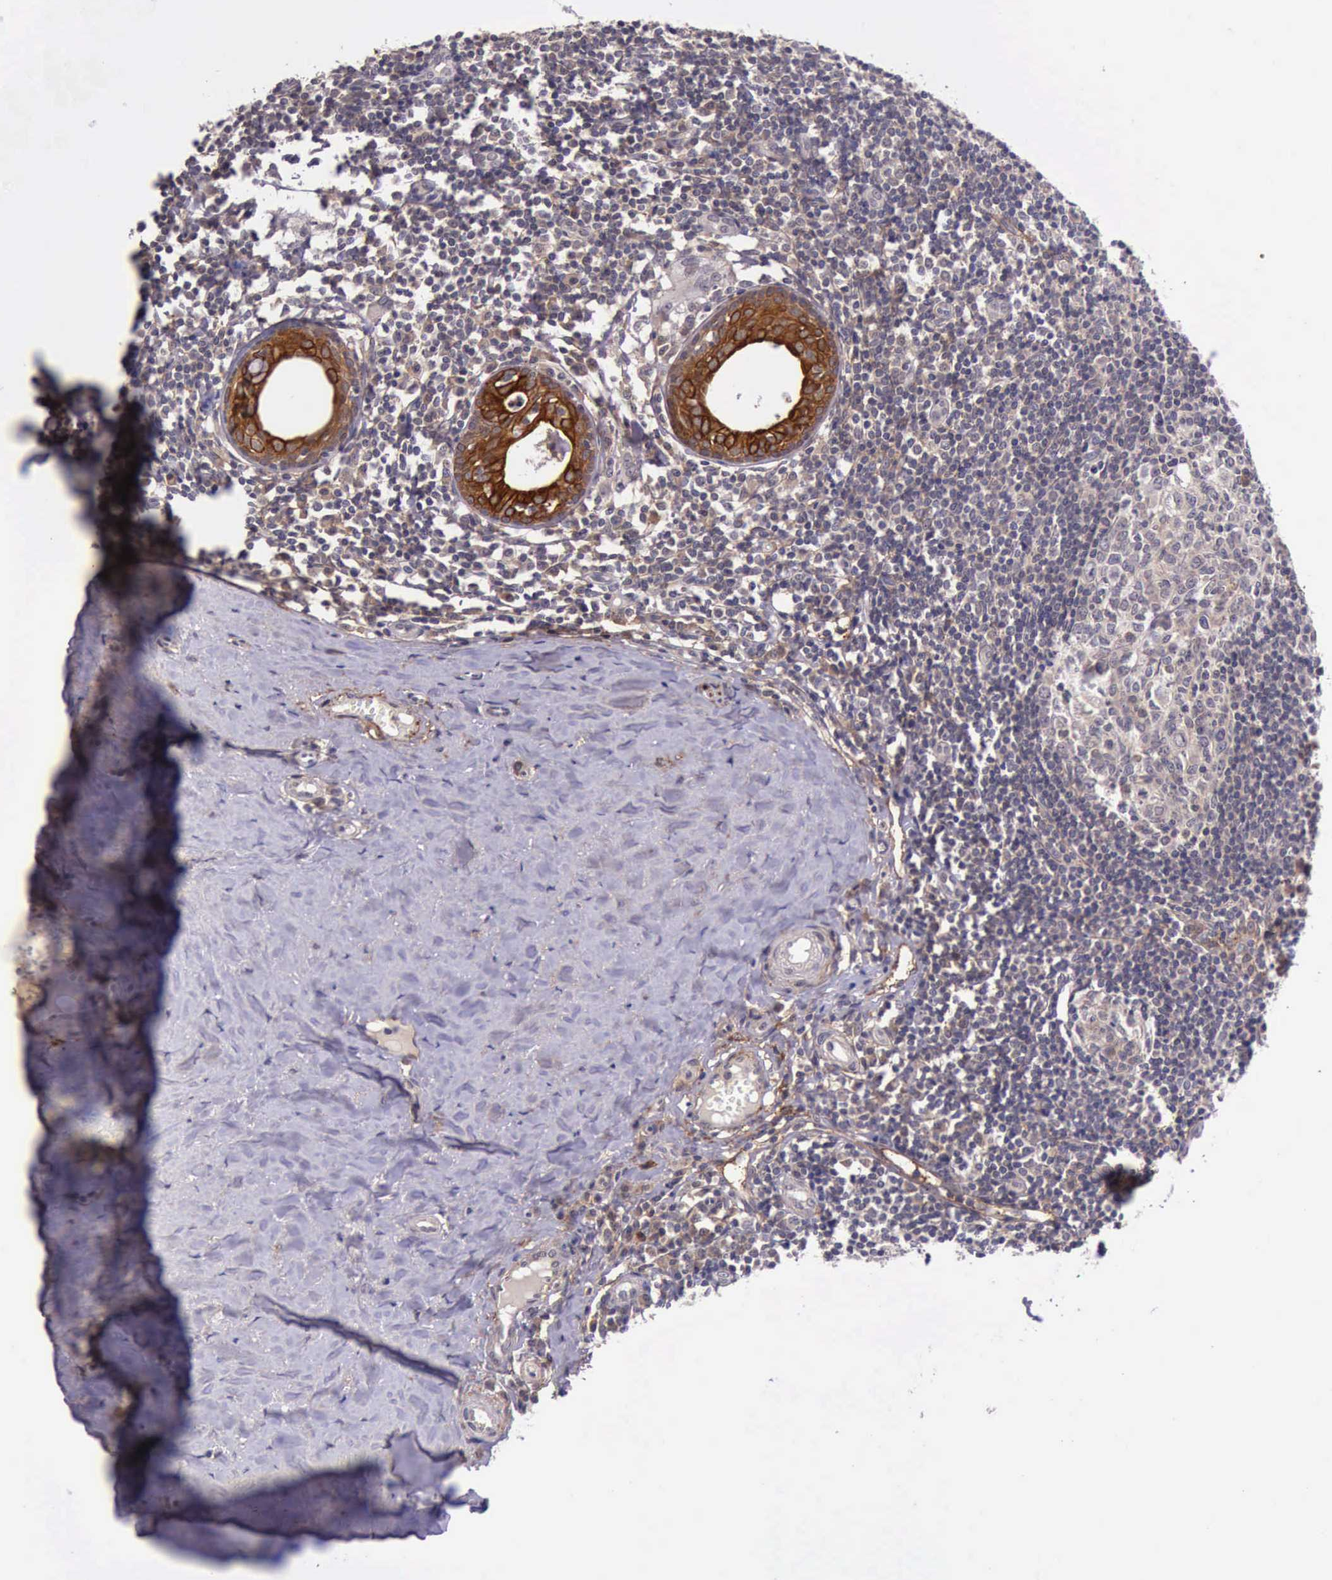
{"staining": {"intensity": "negative", "quantity": "none", "location": "none"}, "tissue": "tonsil", "cell_type": "Germinal center cells", "image_type": "normal", "snomed": [{"axis": "morphology", "description": "Normal tissue, NOS"}, {"axis": "topography", "description": "Tonsil"}], "caption": "The photomicrograph exhibits no significant staining in germinal center cells of tonsil. Nuclei are stained in blue.", "gene": "PRICKLE3", "patient": {"sex": "female", "age": 41}}